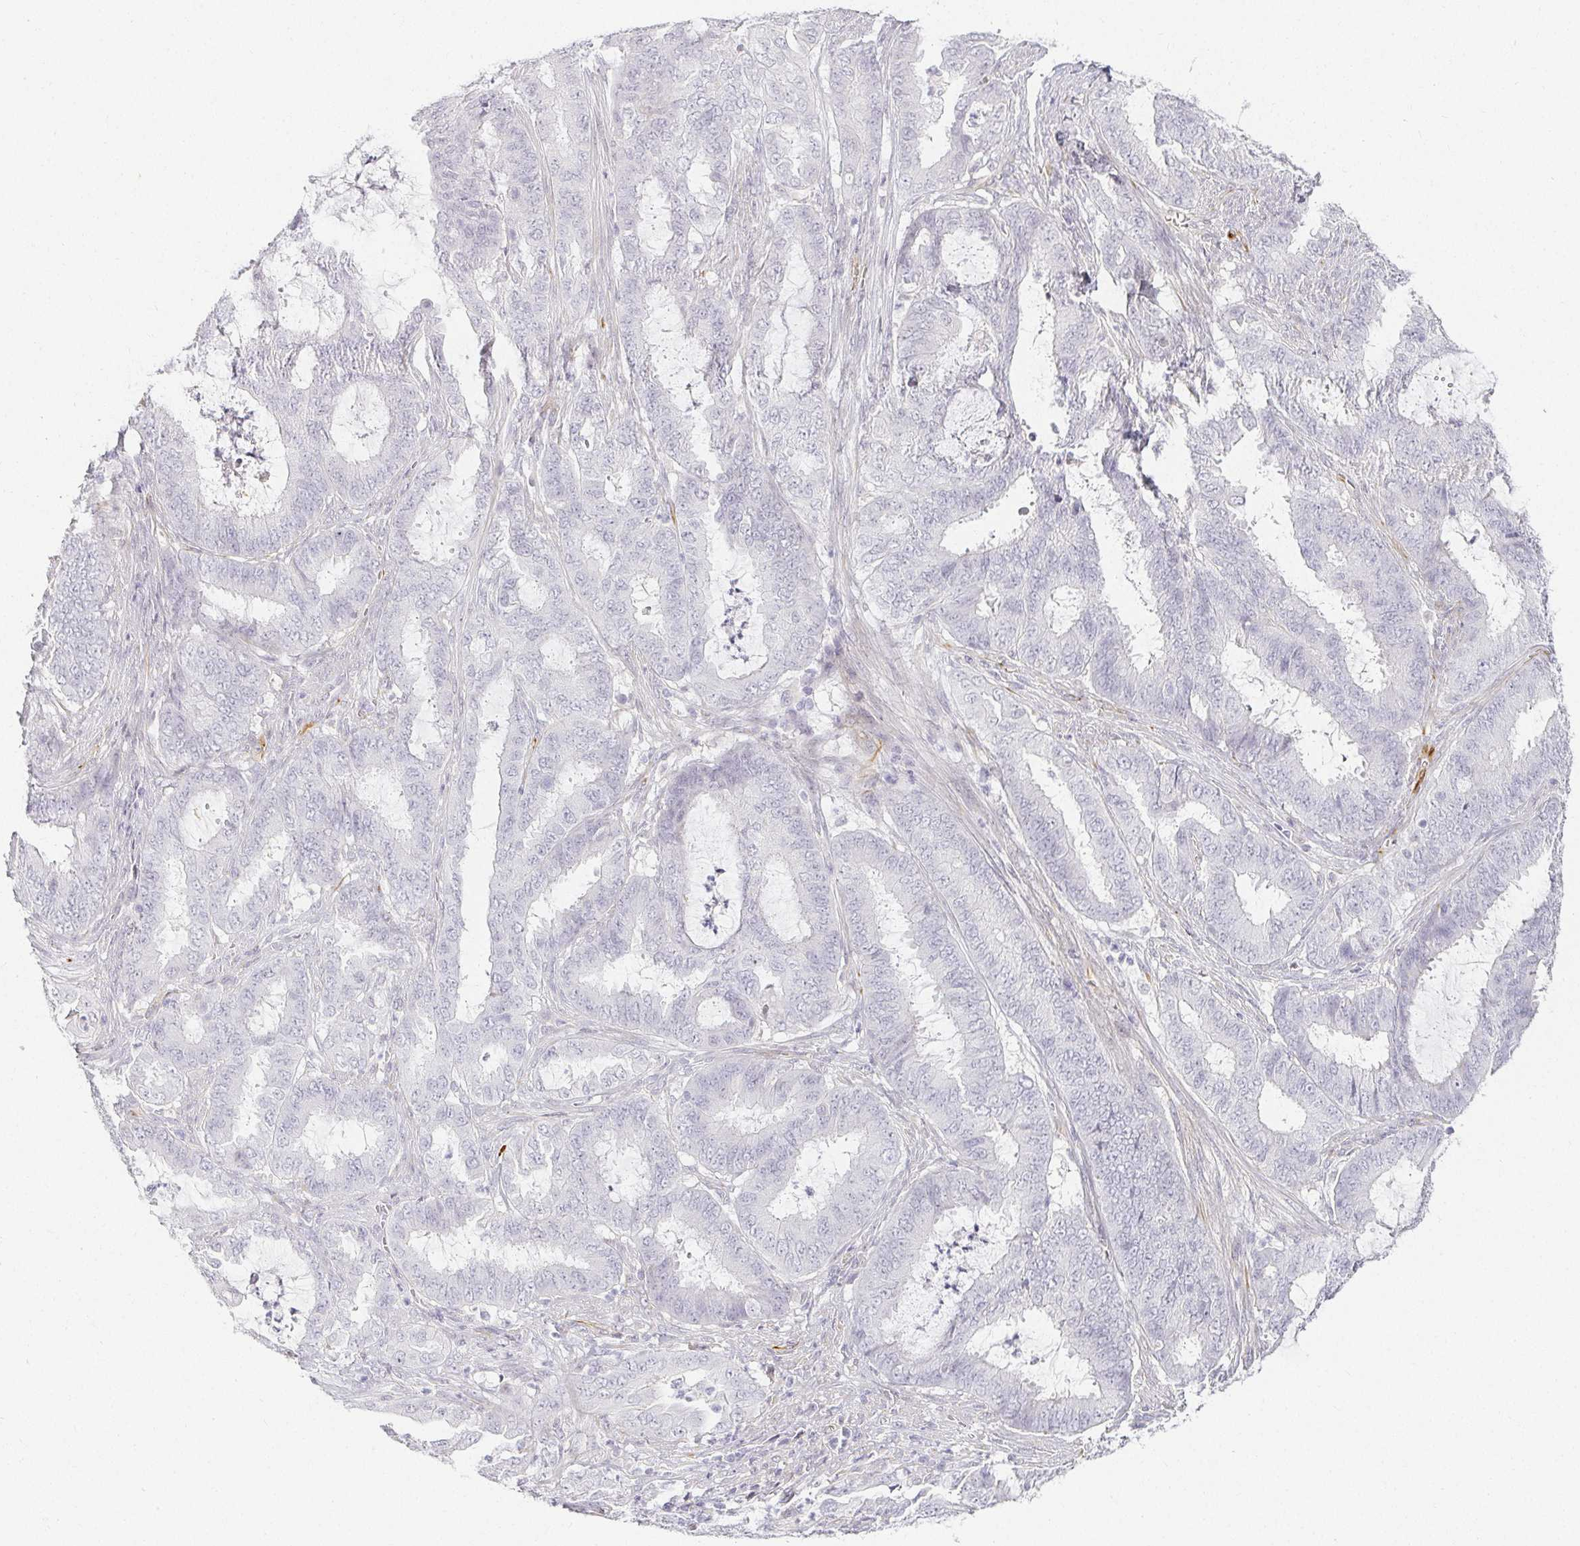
{"staining": {"intensity": "negative", "quantity": "none", "location": "none"}, "tissue": "endometrial cancer", "cell_type": "Tumor cells", "image_type": "cancer", "snomed": [{"axis": "morphology", "description": "Adenocarcinoma, NOS"}, {"axis": "topography", "description": "Endometrium"}], "caption": "Protein analysis of adenocarcinoma (endometrial) demonstrates no significant expression in tumor cells.", "gene": "ACAN", "patient": {"sex": "female", "age": 51}}